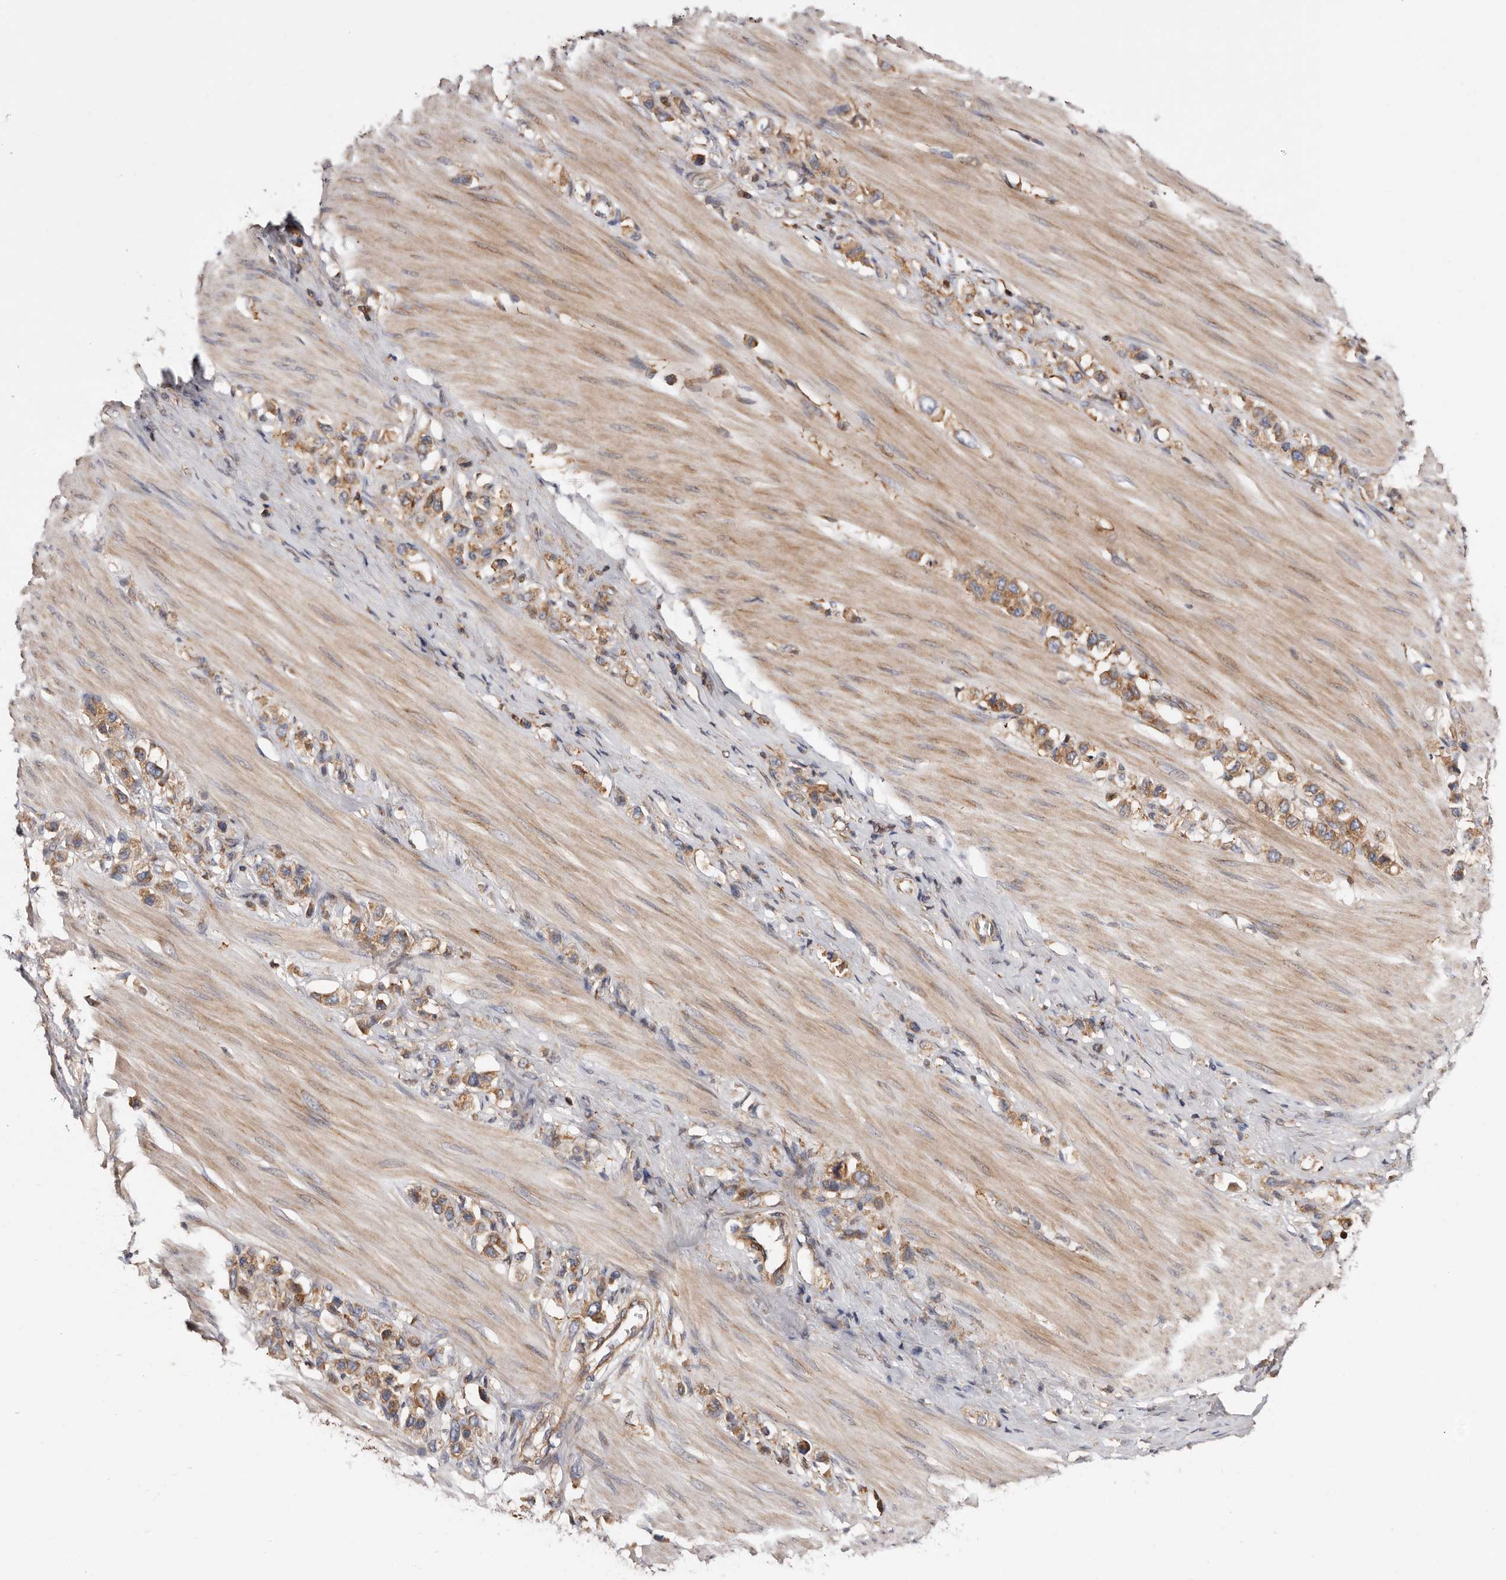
{"staining": {"intensity": "weak", "quantity": ">75%", "location": "cytoplasmic/membranous"}, "tissue": "stomach cancer", "cell_type": "Tumor cells", "image_type": "cancer", "snomed": [{"axis": "morphology", "description": "Adenocarcinoma, NOS"}, {"axis": "topography", "description": "Stomach"}], "caption": "Immunohistochemical staining of adenocarcinoma (stomach) demonstrates weak cytoplasmic/membranous protein expression in approximately >75% of tumor cells.", "gene": "COQ8B", "patient": {"sex": "female", "age": 65}}